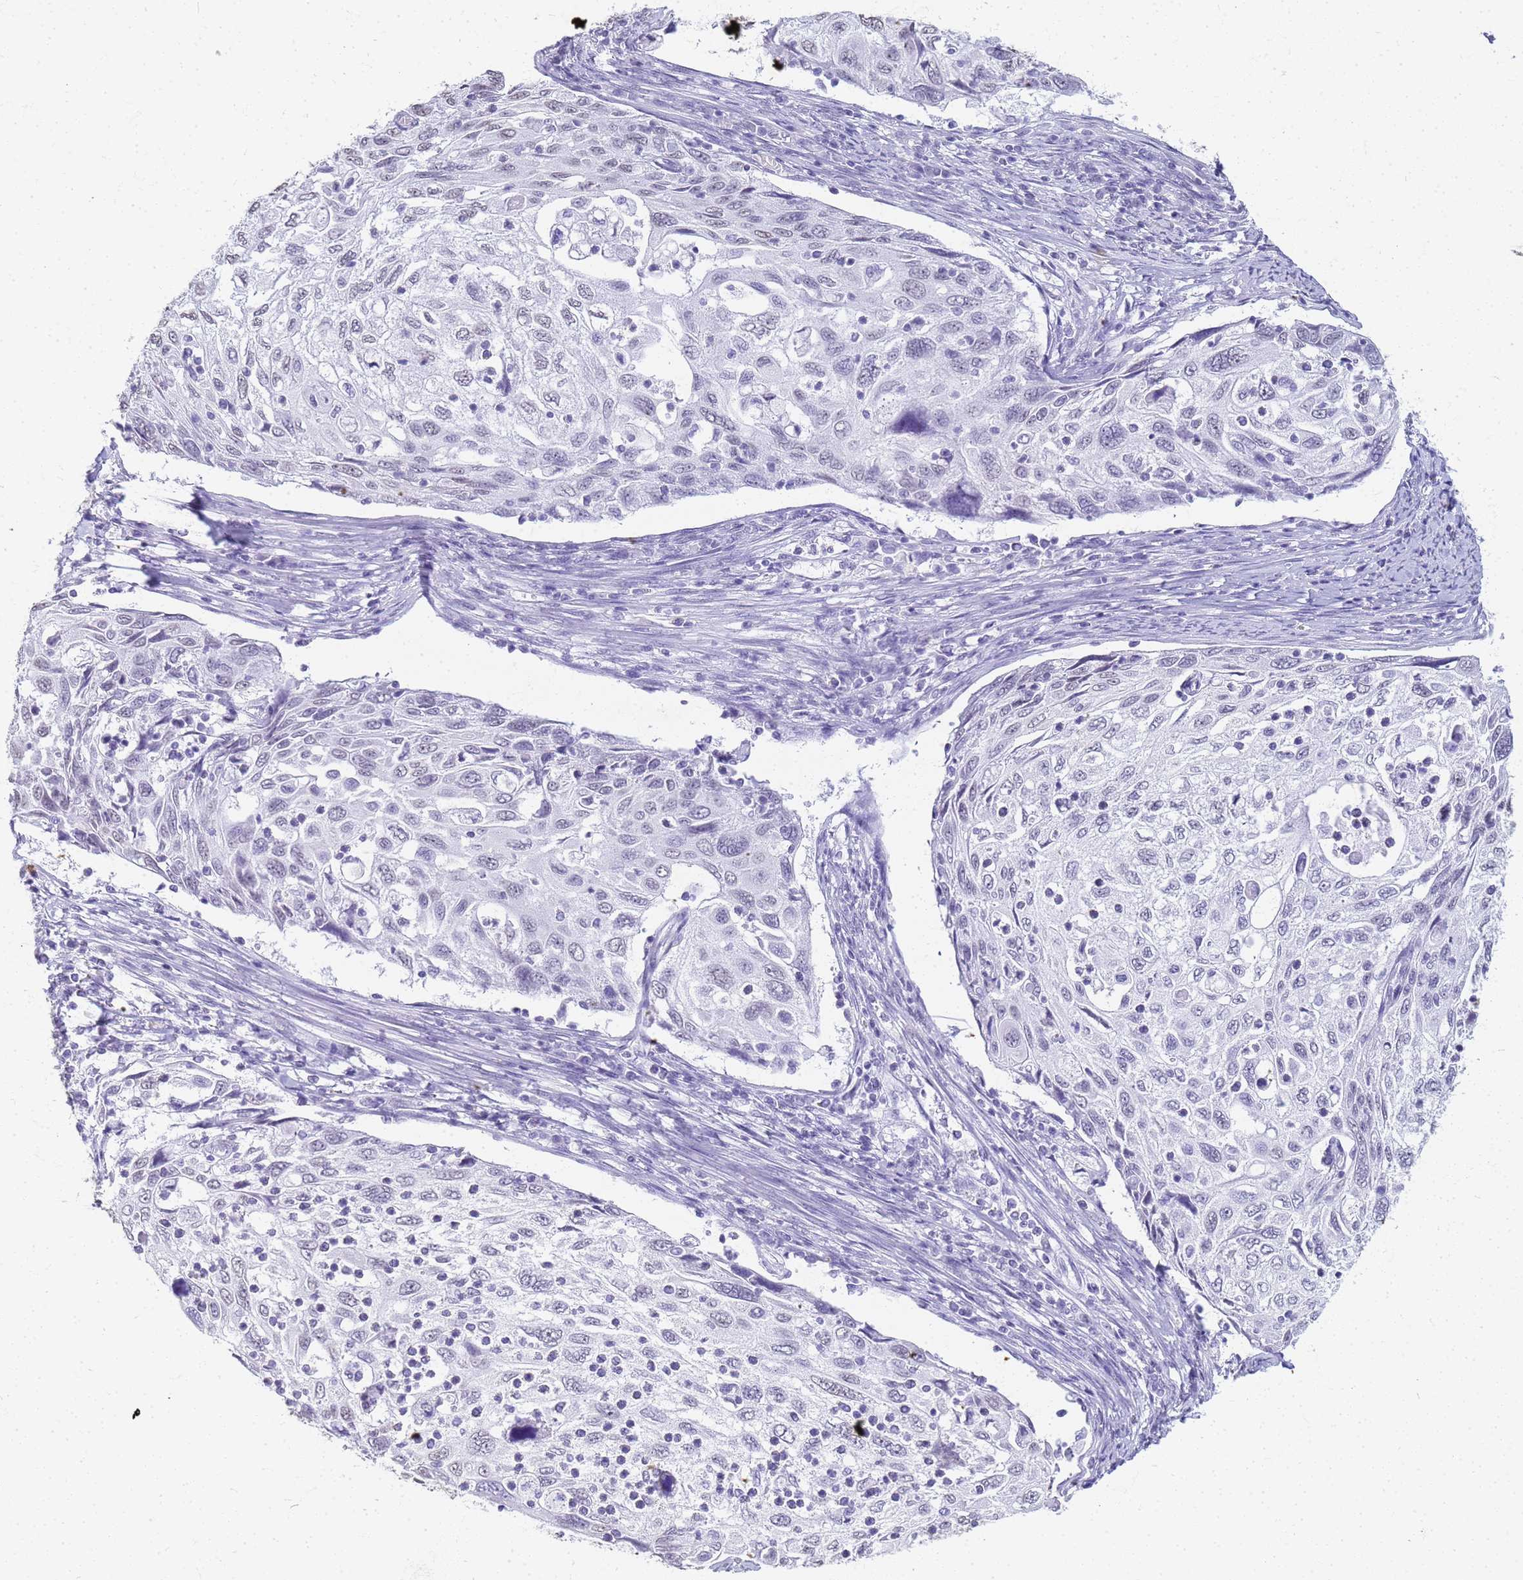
{"staining": {"intensity": "negative", "quantity": "none", "location": "none"}, "tissue": "cervical cancer", "cell_type": "Tumor cells", "image_type": "cancer", "snomed": [{"axis": "morphology", "description": "Squamous cell carcinoma, NOS"}, {"axis": "topography", "description": "Cervix"}], "caption": "High power microscopy image of an immunohistochemistry histopathology image of cervical squamous cell carcinoma, revealing no significant positivity in tumor cells.", "gene": "SLC7A9", "patient": {"sex": "female", "age": 70}}